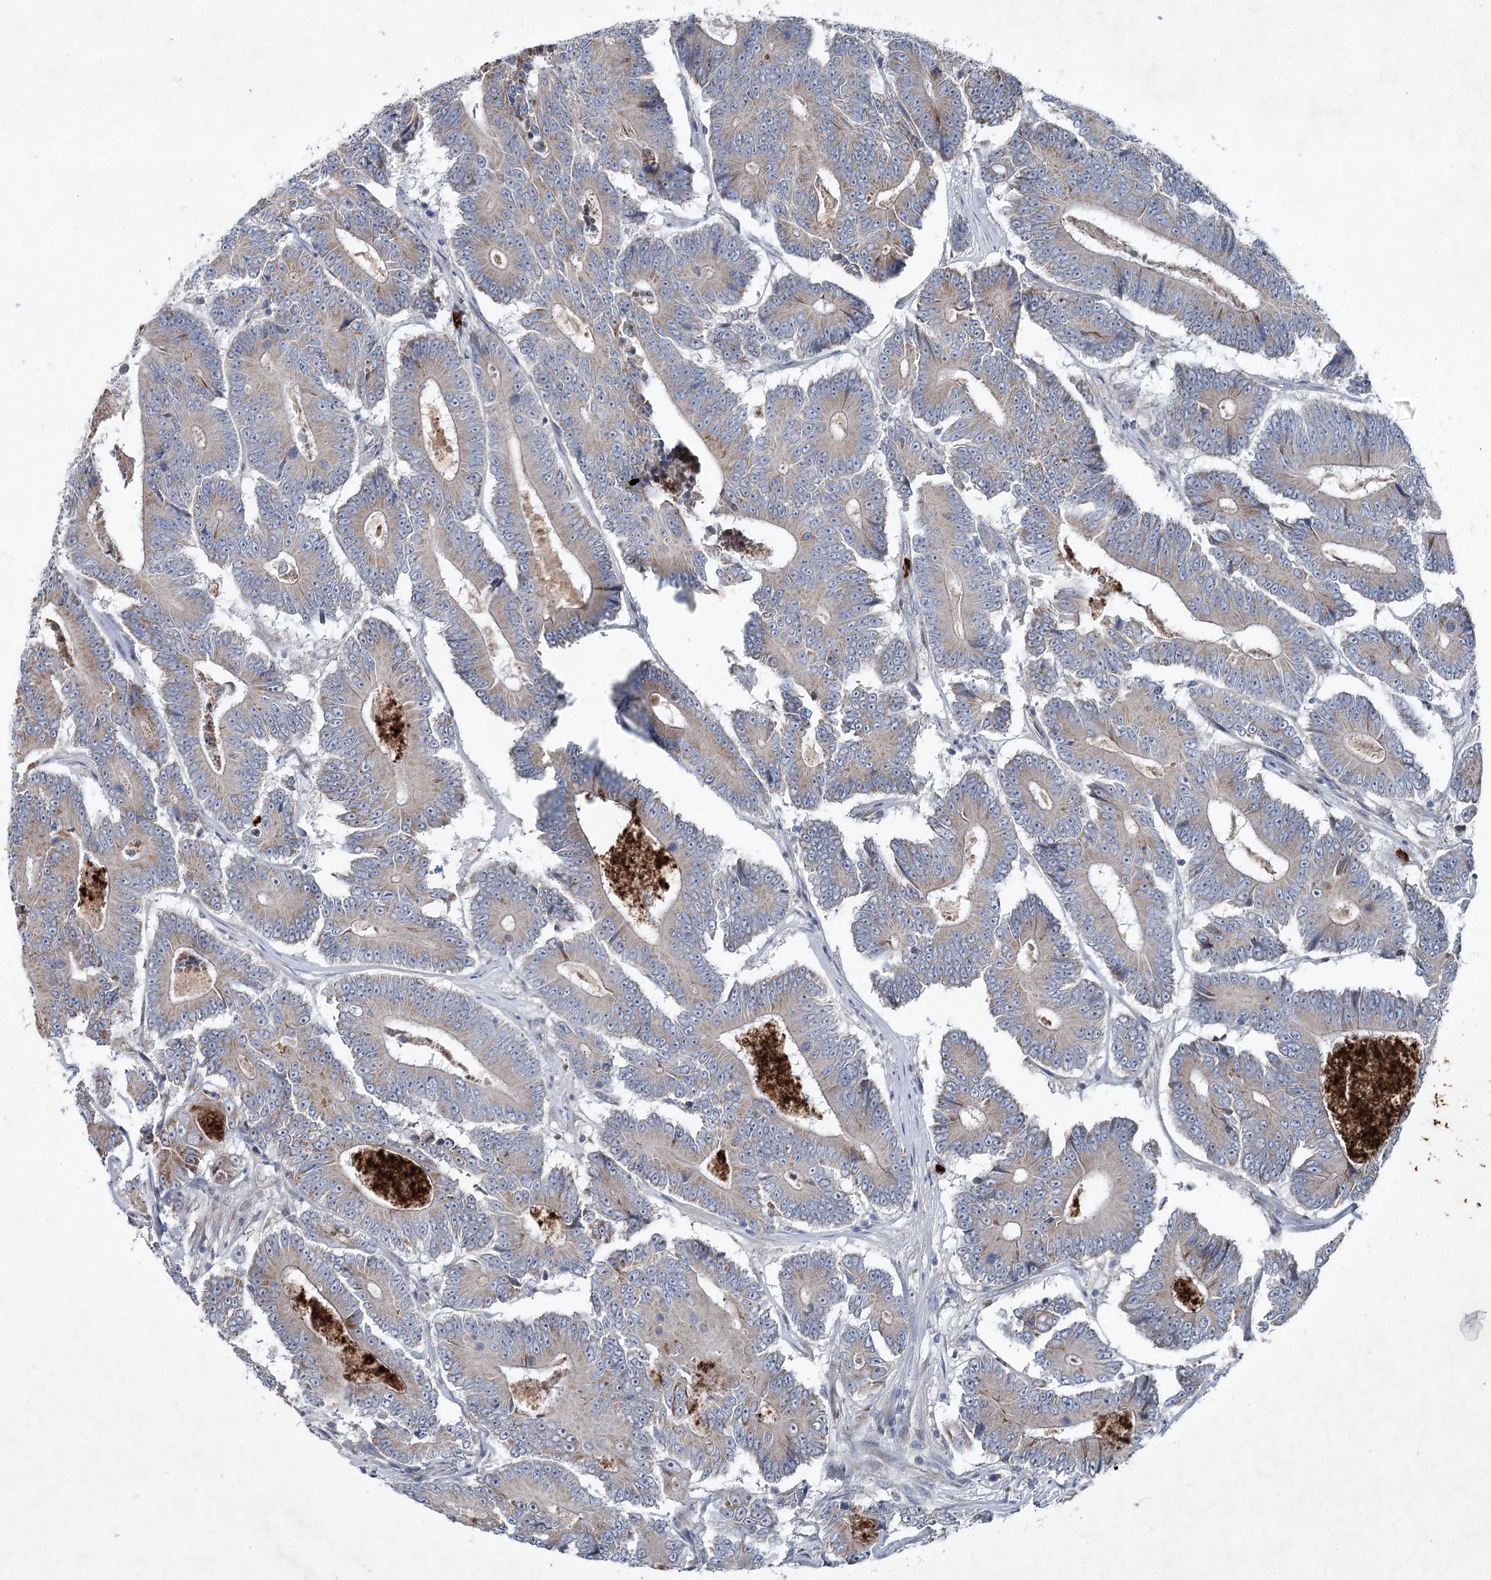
{"staining": {"intensity": "weak", "quantity": "25%-75%", "location": "cytoplasmic/membranous"}, "tissue": "colorectal cancer", "cell_type": "Tumor cells", "image_type": "cancer", "snomed": [{"axis": "morphology", "description": "Adenocarcinoma, NOS"}, {"axis": "topography", "description": "Colon"}], "caption": "Immunohistochemical staining of human colorectal cancer reveals low levels of weak cytoplasmic/membranous positivity in about 25%-75% of tumor cells.", "gene": "PLA2G12A", "patient": {"sex": "male", "age": 83}}